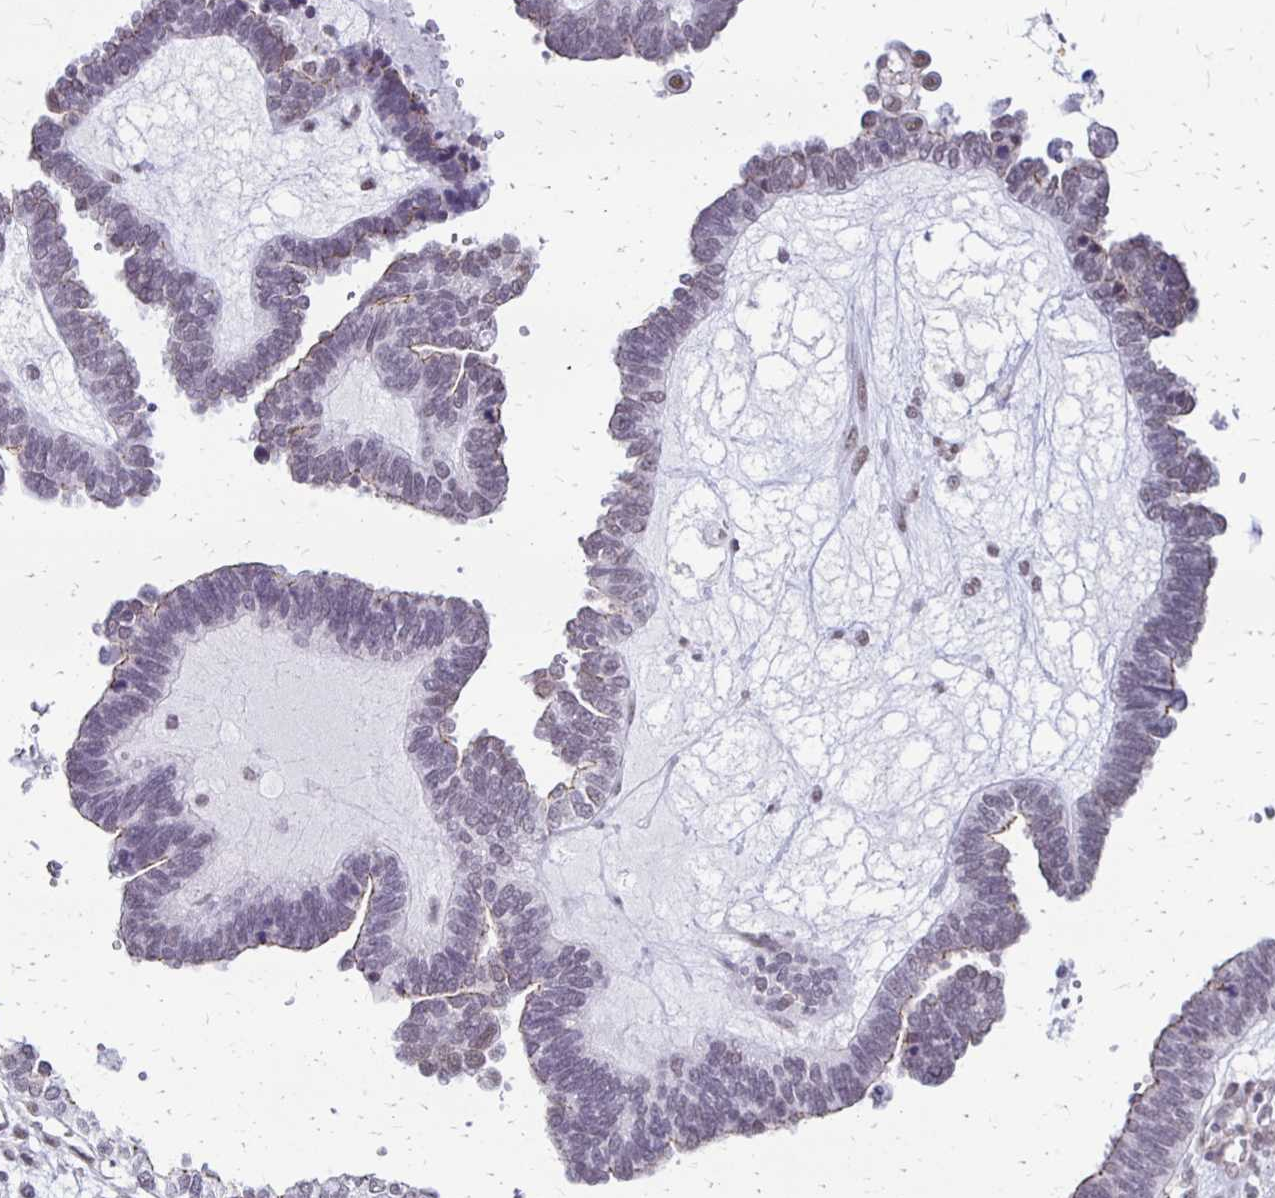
{"staining": {"intensity": "weak", "quantity": "25%-75%", "location": "cytoplasmic/membranous,nuclear"}, "tissue": "ovarian cancer", "cell_type": "Tumor cells", "image_type": "cancer", "snomed": [{"axis": "morphology", "description": "Cystadenocarcinoma, serous, NOS"}, {"axis": "topography", "description": "Ovary"}], "caption": "Protein expression analysis of human ovarian cancer (serous cystadenocarcinoma) reveals weak cytoplasmic/membranous and nuclear expression in approximately 25%-75% of tumor cells.", "gene": "DDB2", "patient": {"sex": "female", "age": 51}}